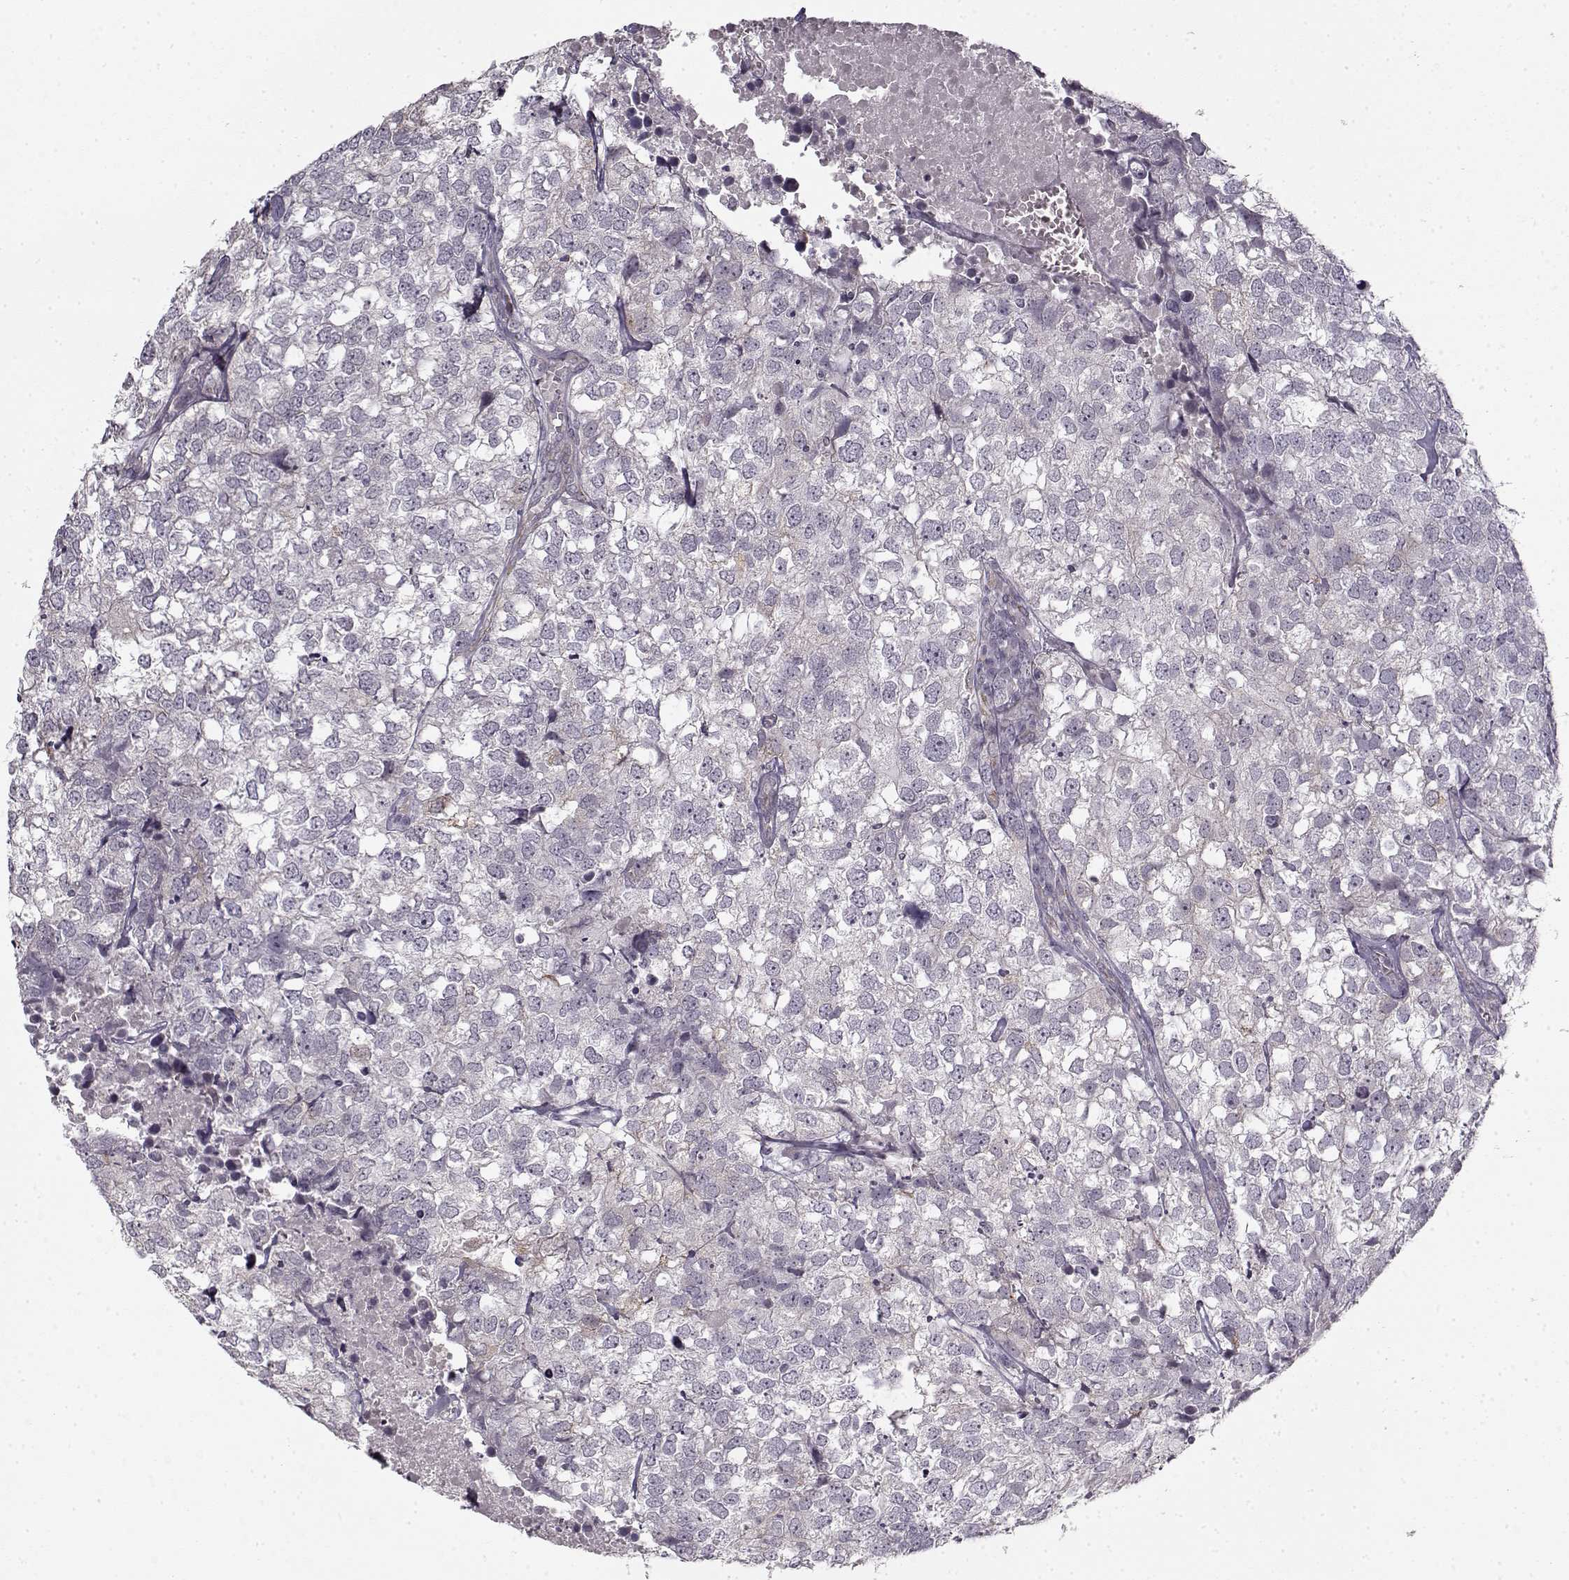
{"staining": {"intensity": "negative", "quantity": "none", "location": "none"}, "tissue": "breast cancer", "cell_type": "Tumor cells", "image_type": "cancer", "snomed": [{"axis": "morphology", "description": "Duct carcinoma"}, {"axis": "topography", "description": "Breast"}], "caption": "The photomicrograph reveals no staining of tumor cells in infiltrating ductal carcinoma (breast).", "gene": "LAMB2", "patient": {"sex": "female", "age": 30}}